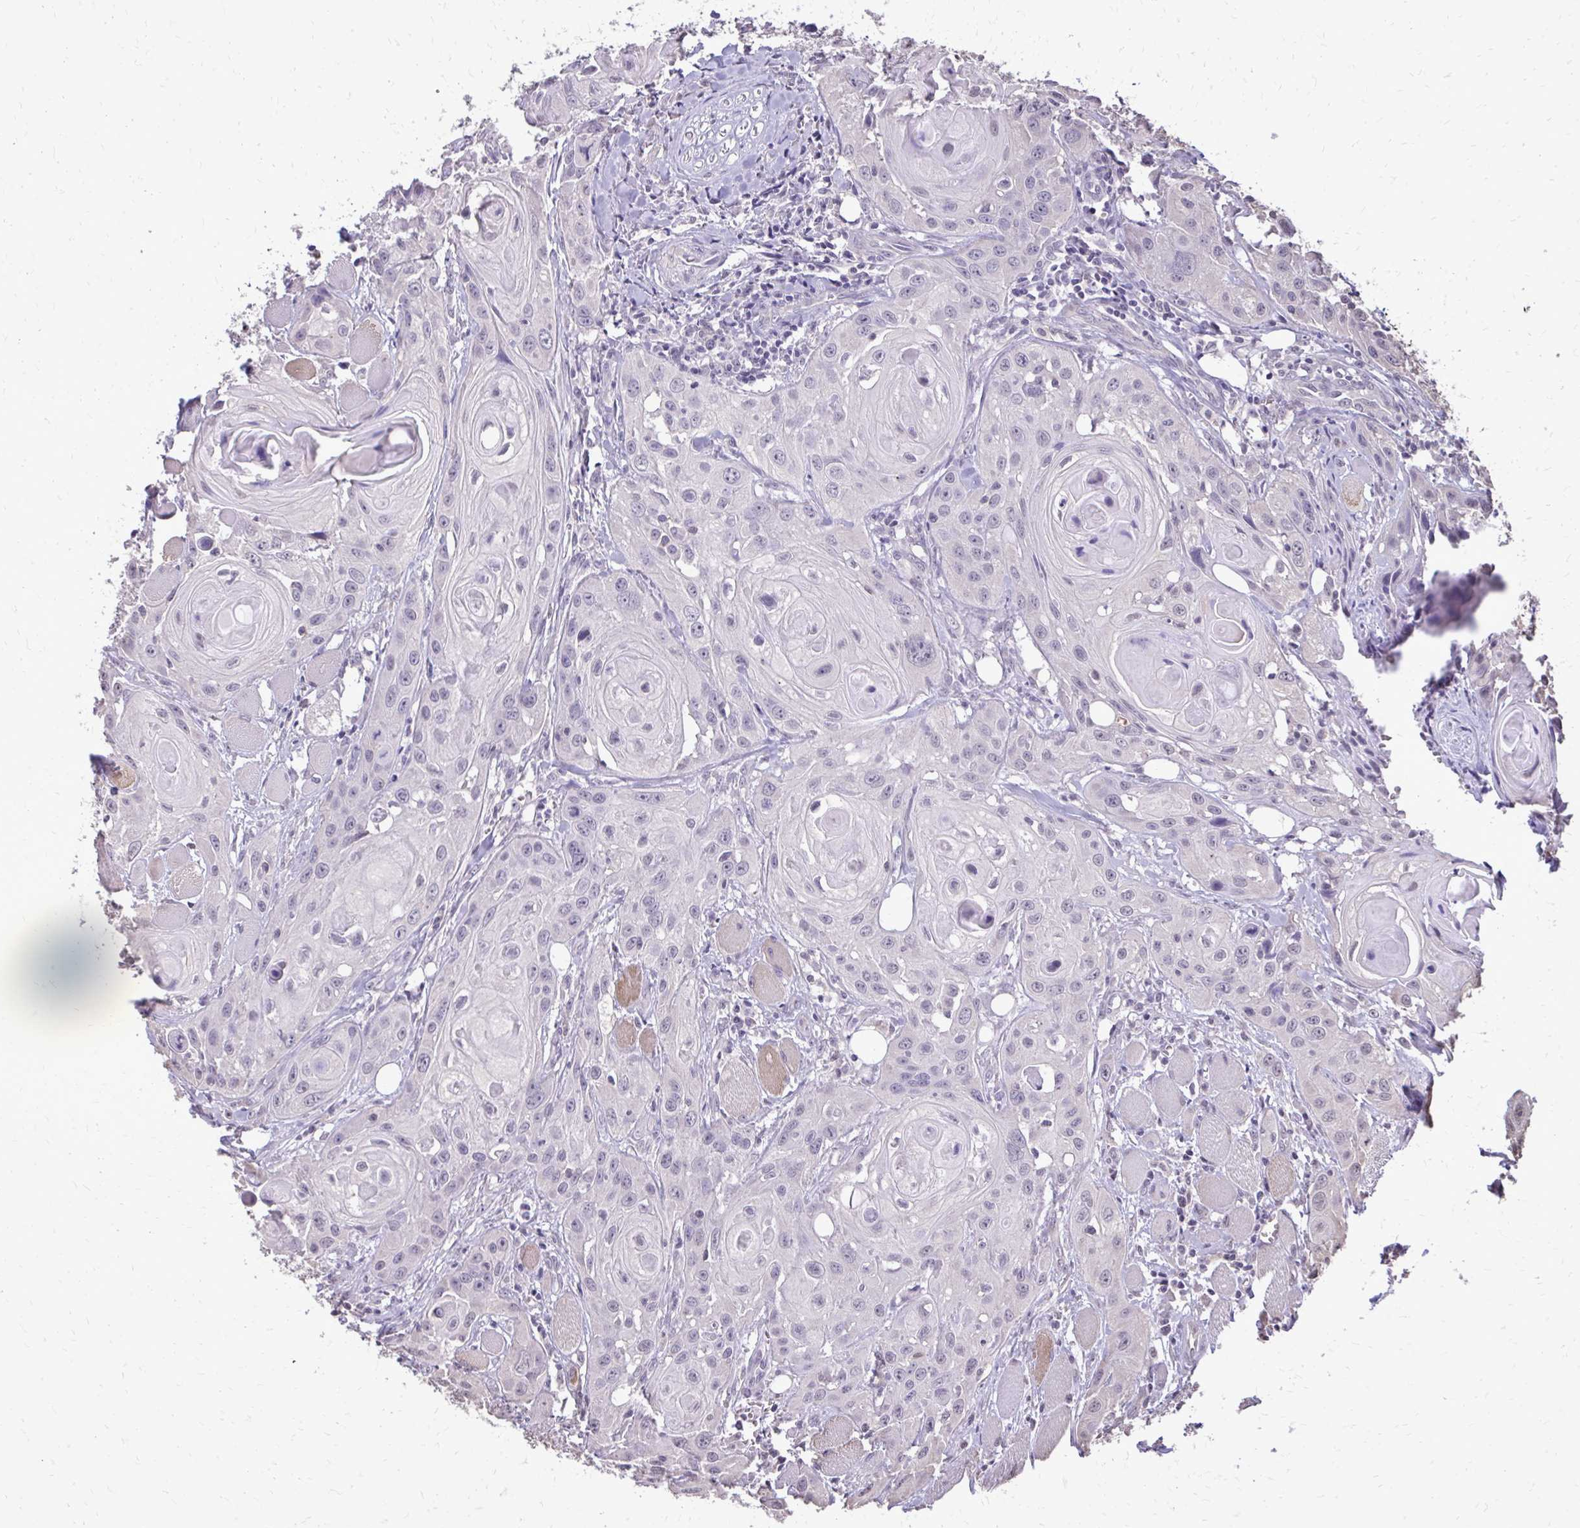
{"staining": {"intensity": "negative", "quantity": "none", "location": "none"}, "tissue": "head and neck cancer", "cell_type": "Tumor cells", "image_type": "cancer", "snomed": [{"axis": "morphology", "description": "Squamous cell carcinoma, NOS"}, {"axis": "topography", "description": "Oral tissue"}, {"axis": "topography", "description": "Head-Neck"}], "caption": "Human head and neck cancer (squamous cell carcinoma) stained for a protein using immunohistochemistry (IHC) shows no positivity in tumor cells.", "gene": "AKAP5", "patient": {"sex": "male", "age": 58}}